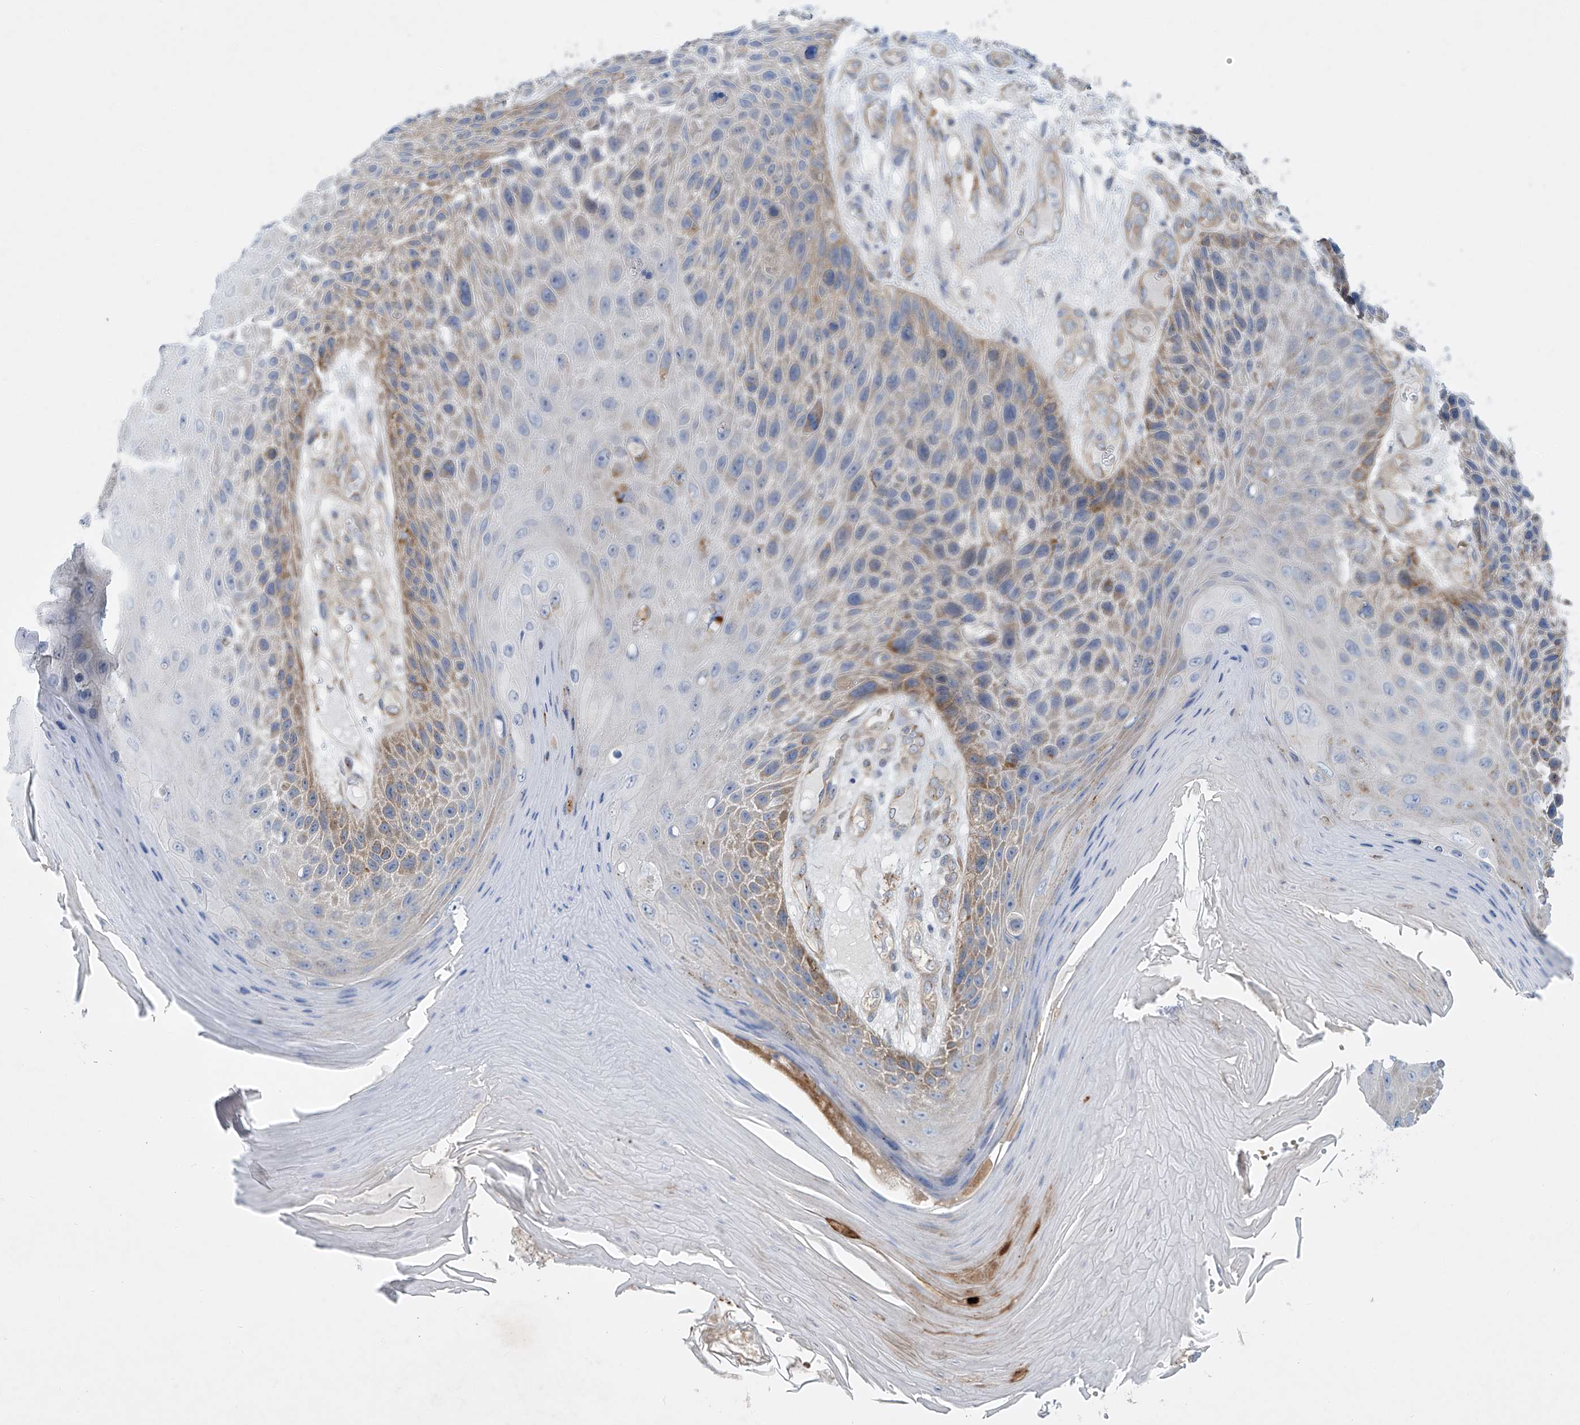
{"staining": {"intensity": "moderate", "quantity": "<25%", "location": "cytoplasmic/membranous"}, "tissue": "skin cancer", "cell_type": "Tumor cells", "image_type": "cancer", "snomed": [{"axis": "morphology", "description": "Squamous cell carcinoma, NOS"}, {"axis": "topography", "description": "Skin"}], "caption": "Brown immunohistochemical staining in skin cancer reveals moderate cytoplasmic/membranous positivity in about <25% of tumor cells. (brown staining indicates protein expression, while blue staining denotes nuclei).", "gene": "TJAP1", "patient": {"sex": "female", "age": 88}}